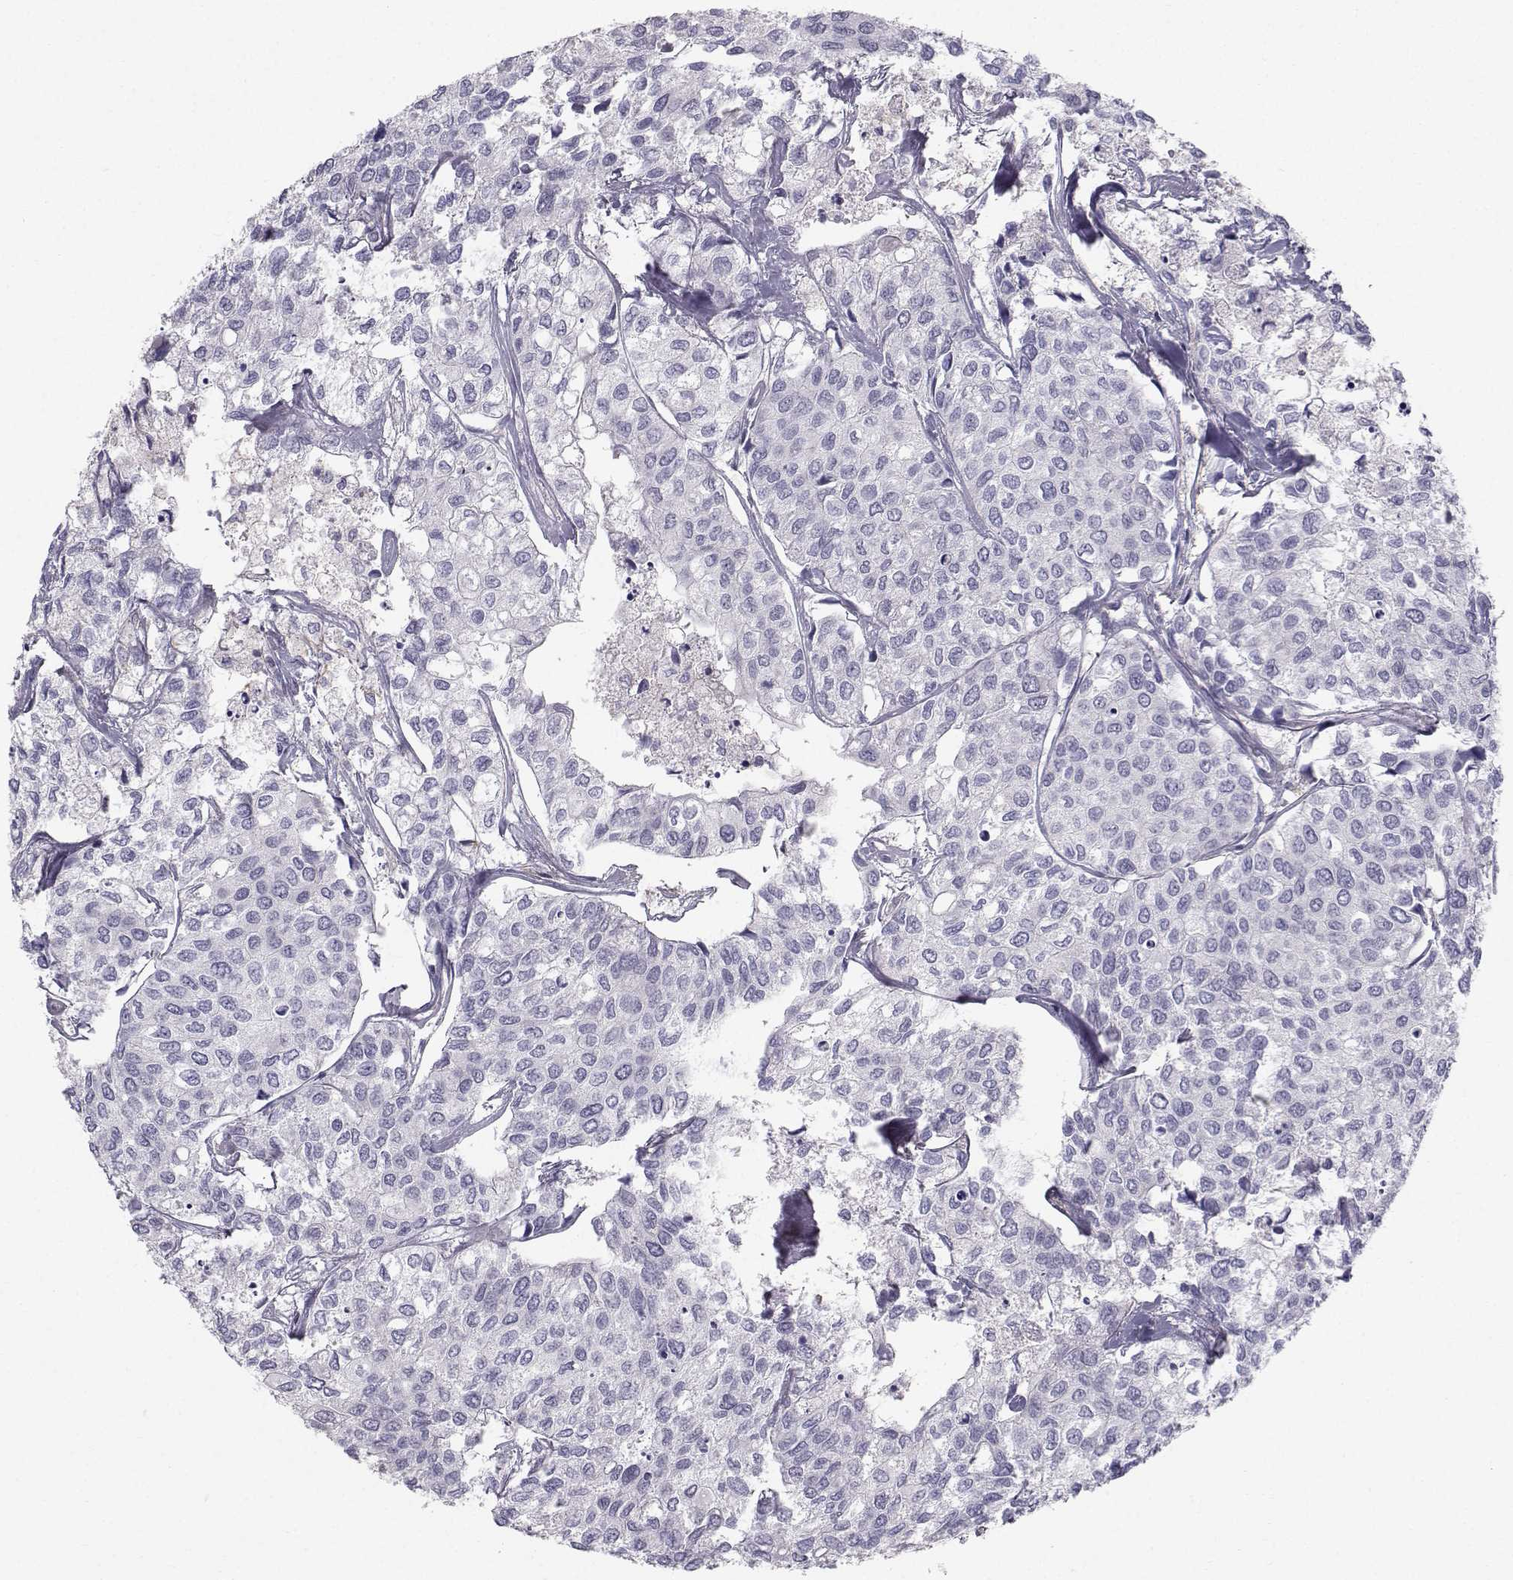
{"staining": {"intensity": "negative", "quantity": "none", "location": "none"}, "tissue": "urothelial cancer", "cell_type": "Tumor cells", "image_type": "cancer", "snomed": [{"axis": "morphology", "description": "Urothelial carcinoma, High grade"}, {"axis": "topography", "description": "Urinary bladder"}], "caption": "DAB (3,3'-diaminobenzidine) immunohistochemical staining of human urothelial cancer displays no significant expression in tumor cells.", "gene": "SPDYE4", "patient": {"sex": "male", "age": 73}}